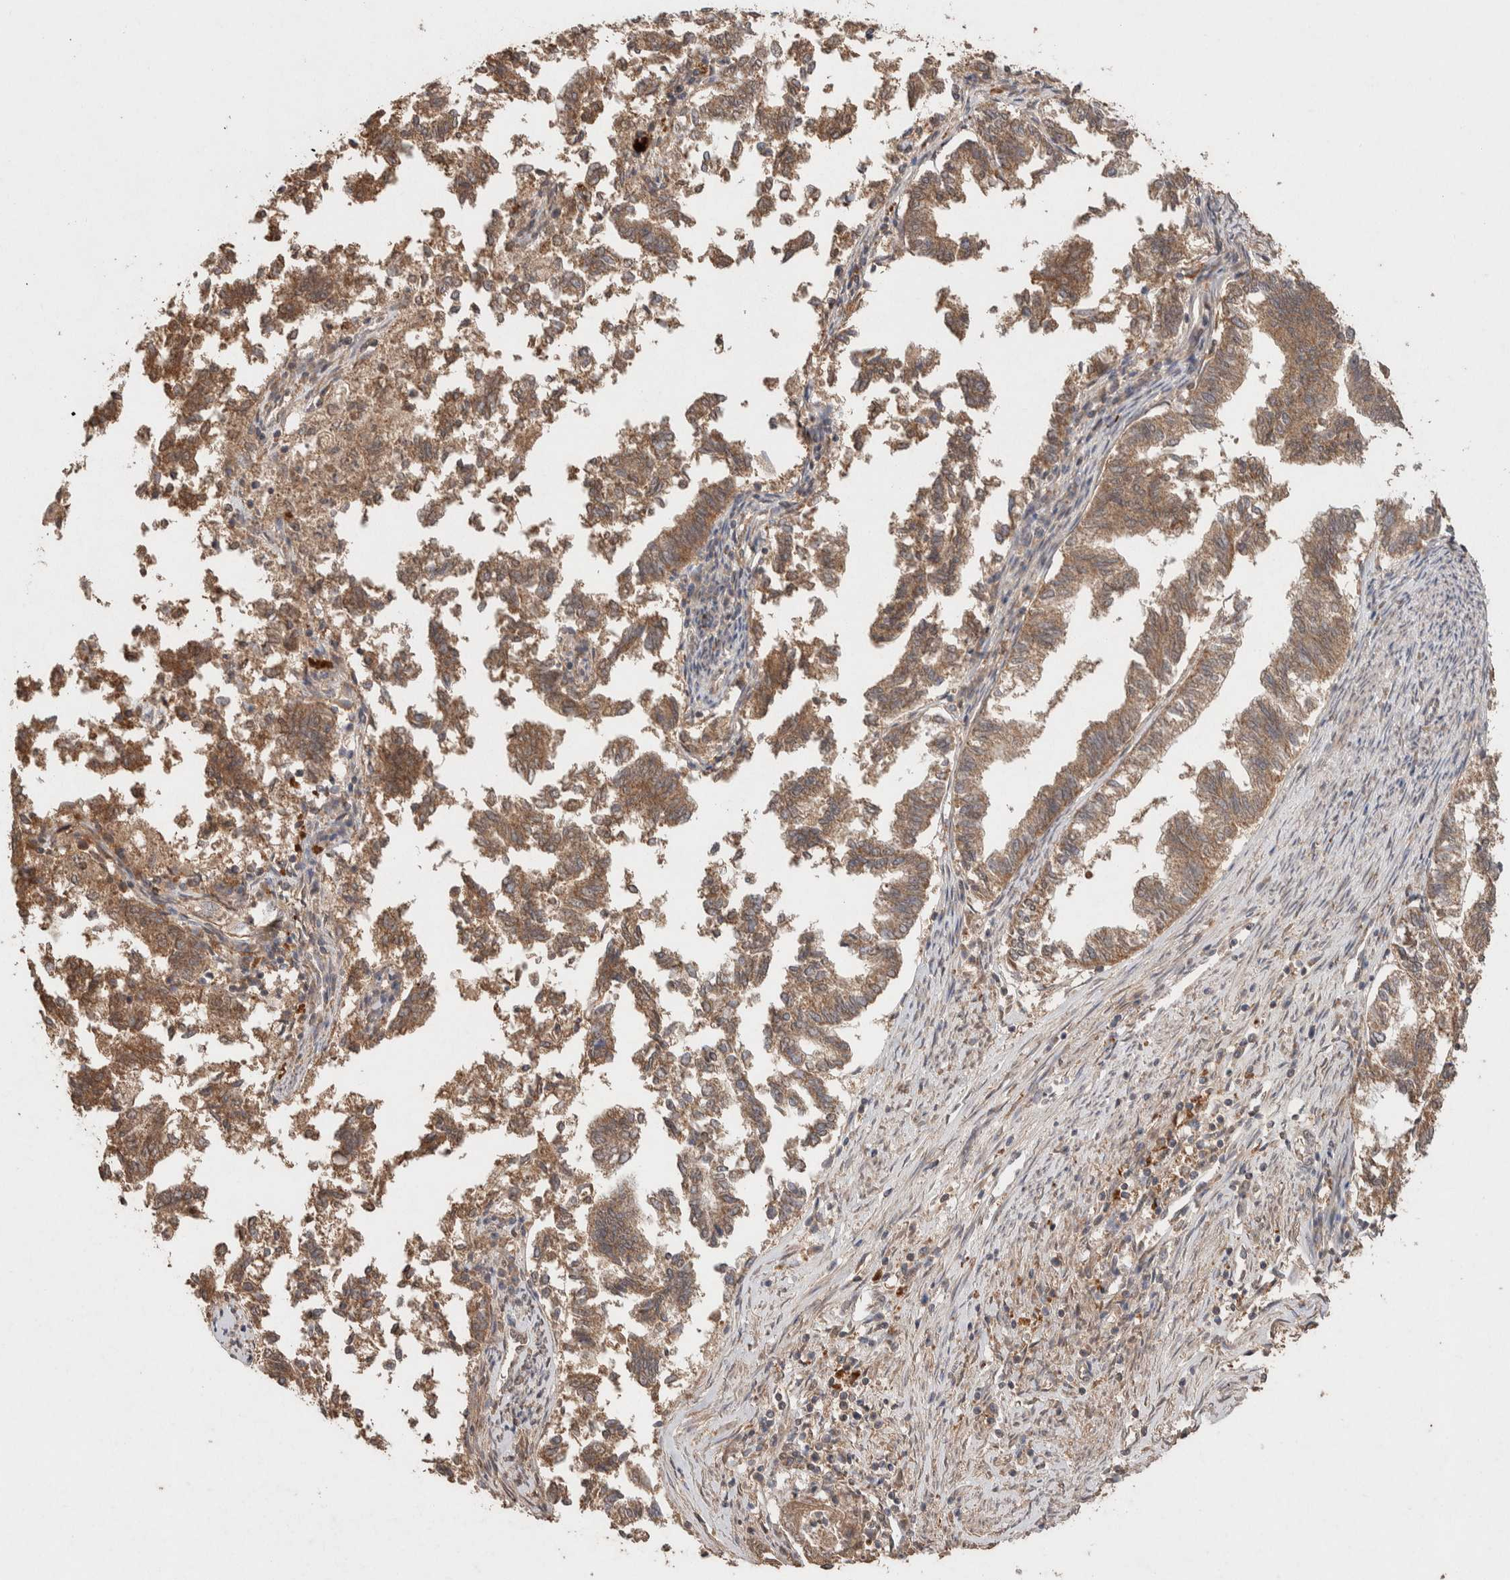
{"staining": {"intensity": "moderate", "quantity": ">75%", "location": "cytoplasmic/membranous"}, "tissue": "endometrial cancer", "cell_type": "Tumor cells", "image_type": "cancer", "snomed": [{"axis": "morphology", "description": "Necrosis, NOS"}, {"axis": "morphology", "description": "Adenocarcinoma, NOS"}, {"axis": "topography", "description": "Endometrium"}], "caption": "High-power microscopy captured an immunohistochemistry (IHC) image of endometrial cancer, revealing moderate cytoplasmic/membranous expression in about >75% of tumor cells. Using DAB (3,3'-diaminobenzidine) (brown) and hematoxylin (blue) stains, captured at high magnification using brightfield microscopy.", "gene": "KCNJ5", "patient": {"sex": "female", "age": 79}}